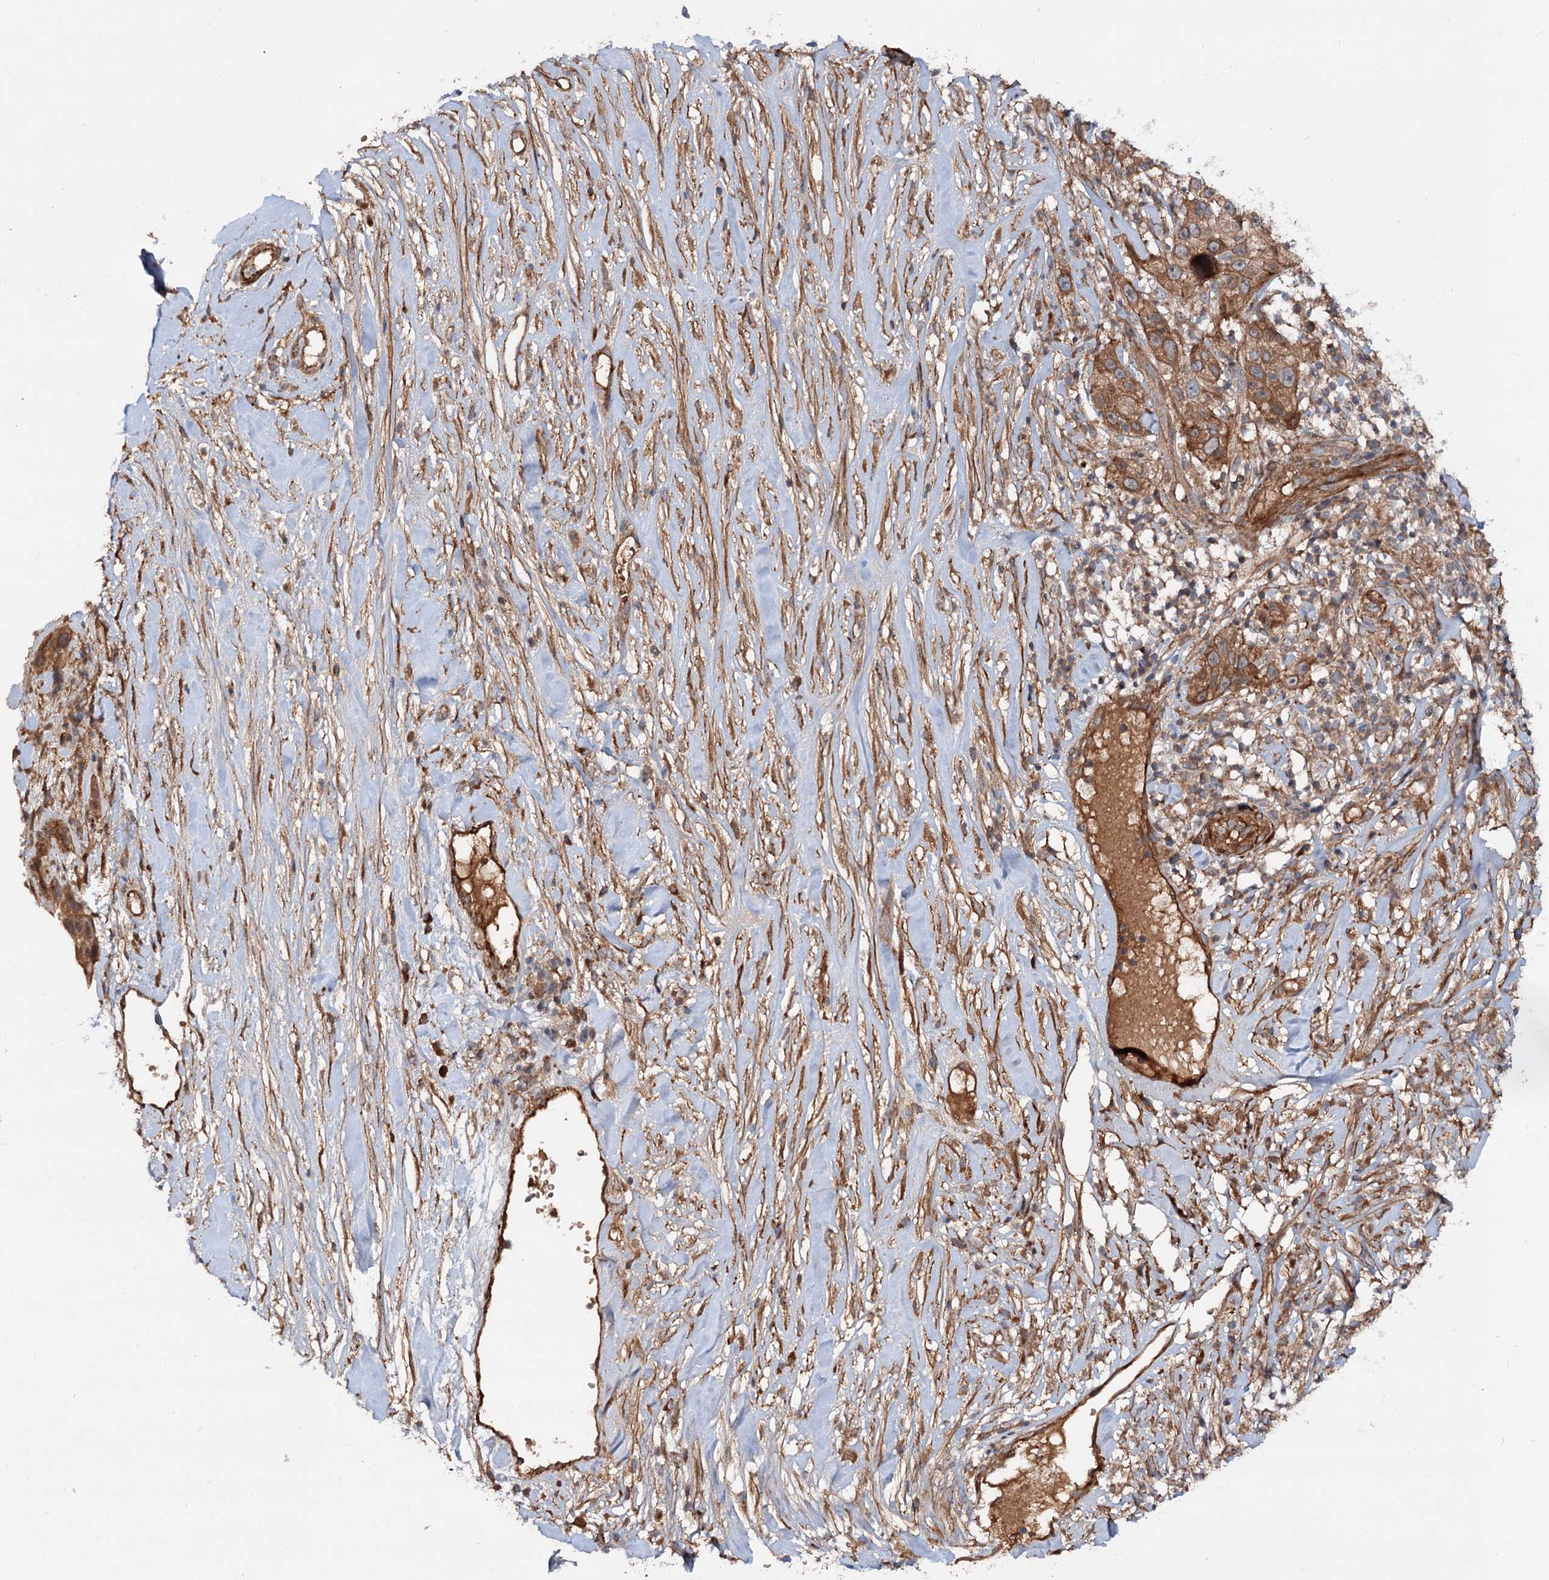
{"staining": {"intensity": "moderate", "quantity": ">75%", "location": "cytoplasmic/membranous"}, "tissue": "skin cancer", "cell_type": "Tumor cells", "image_type": "cancer", "snomed": [{"axis": "morphology", "description": "Squamous cell carcinoma, NOS"}, {"axis": "topography", "description": "Skin"}], "caption": "Squamous cell carcinoma (skin) was stained to show a protein in brown. There is medium levels of moderate cytoplasmic/membranous positivity in approximately >75% of tumor cells. The protein of interest is shown in brown color, while the nuclei are stained blue.", "gene": "ADGRG4", "patient": {"sex": "female", "age": 44}}